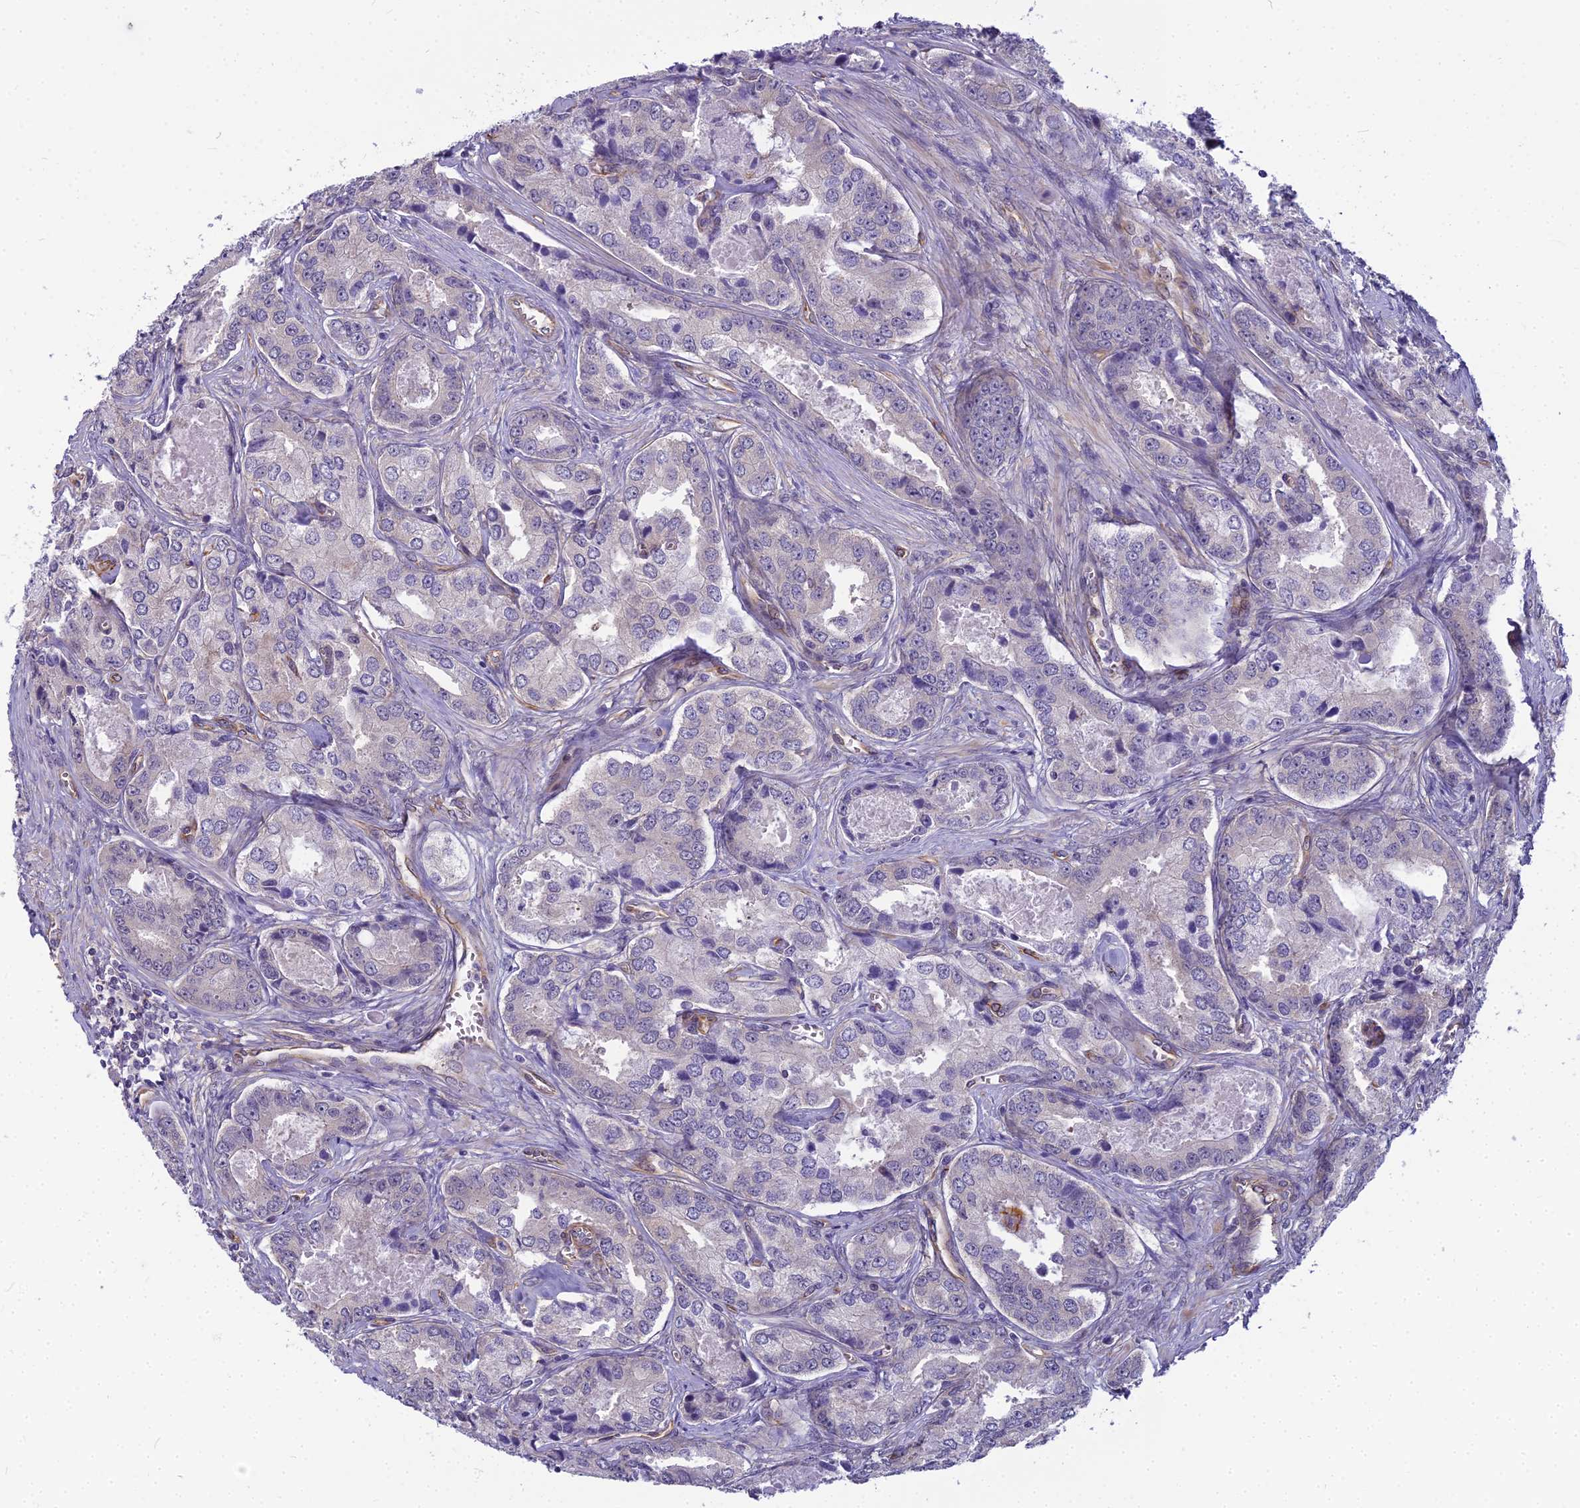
{"staining": {"intensity": "negative", "quantity": "none", "location": "none"}, "tissue": "prostate cancer", "cell_type": "Tumor cells", "image_type": "cancer", "snomed": [{"axis": "morphology", "description": "Adenocarcinoma, Low grade"}, {"axis": "topography", "description": "Prostate"}], "caption": "The photomicrograph reveals no significant staining in tumor cells of prostate cancer (low-grade adenocarcinoma).", "gene": "RGL3", "patient": {"sex": "male", "age": 68}}